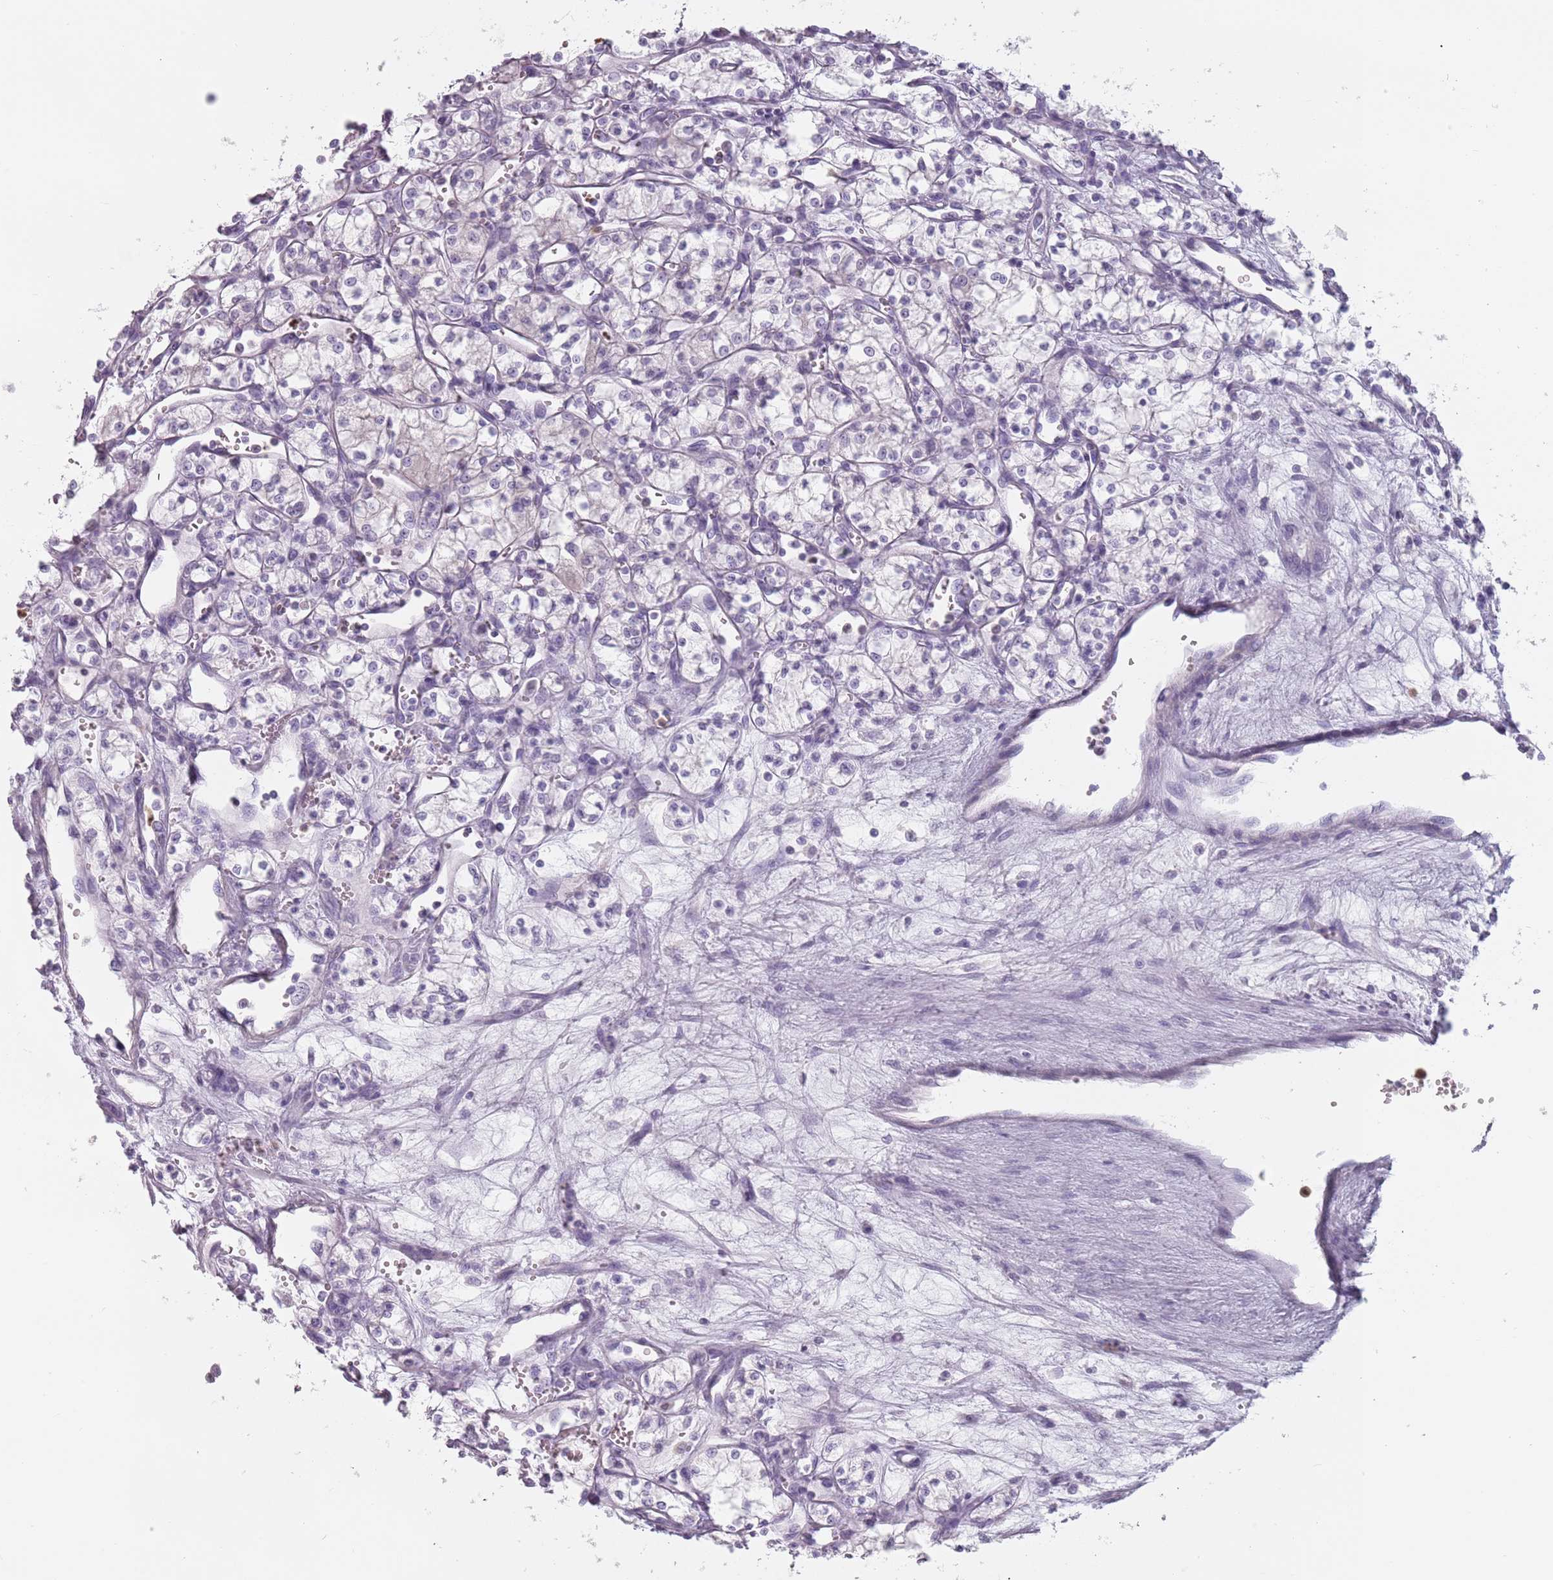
{"staining": {"intensity": "negative", "quantity": "none", "location": "none"}, "tissue": "renal cancer", "cell_type": "Tumor cells", "image_type": "cancer", "snomed": [{"axis": "morphology", "description": "Adenocarcinoma, NOS"}, {"axis": "topography", "description": "Kidney"}], "caption": "Immunohistochemistry micrograph of neoplastic tissue: renal cancer stained with DAB (3,3'-diaminobenzidine) displays no significant protein expression in tumor cells.", "gene": "ZNF584", "patient": {"sex": "male", "age": 59}}